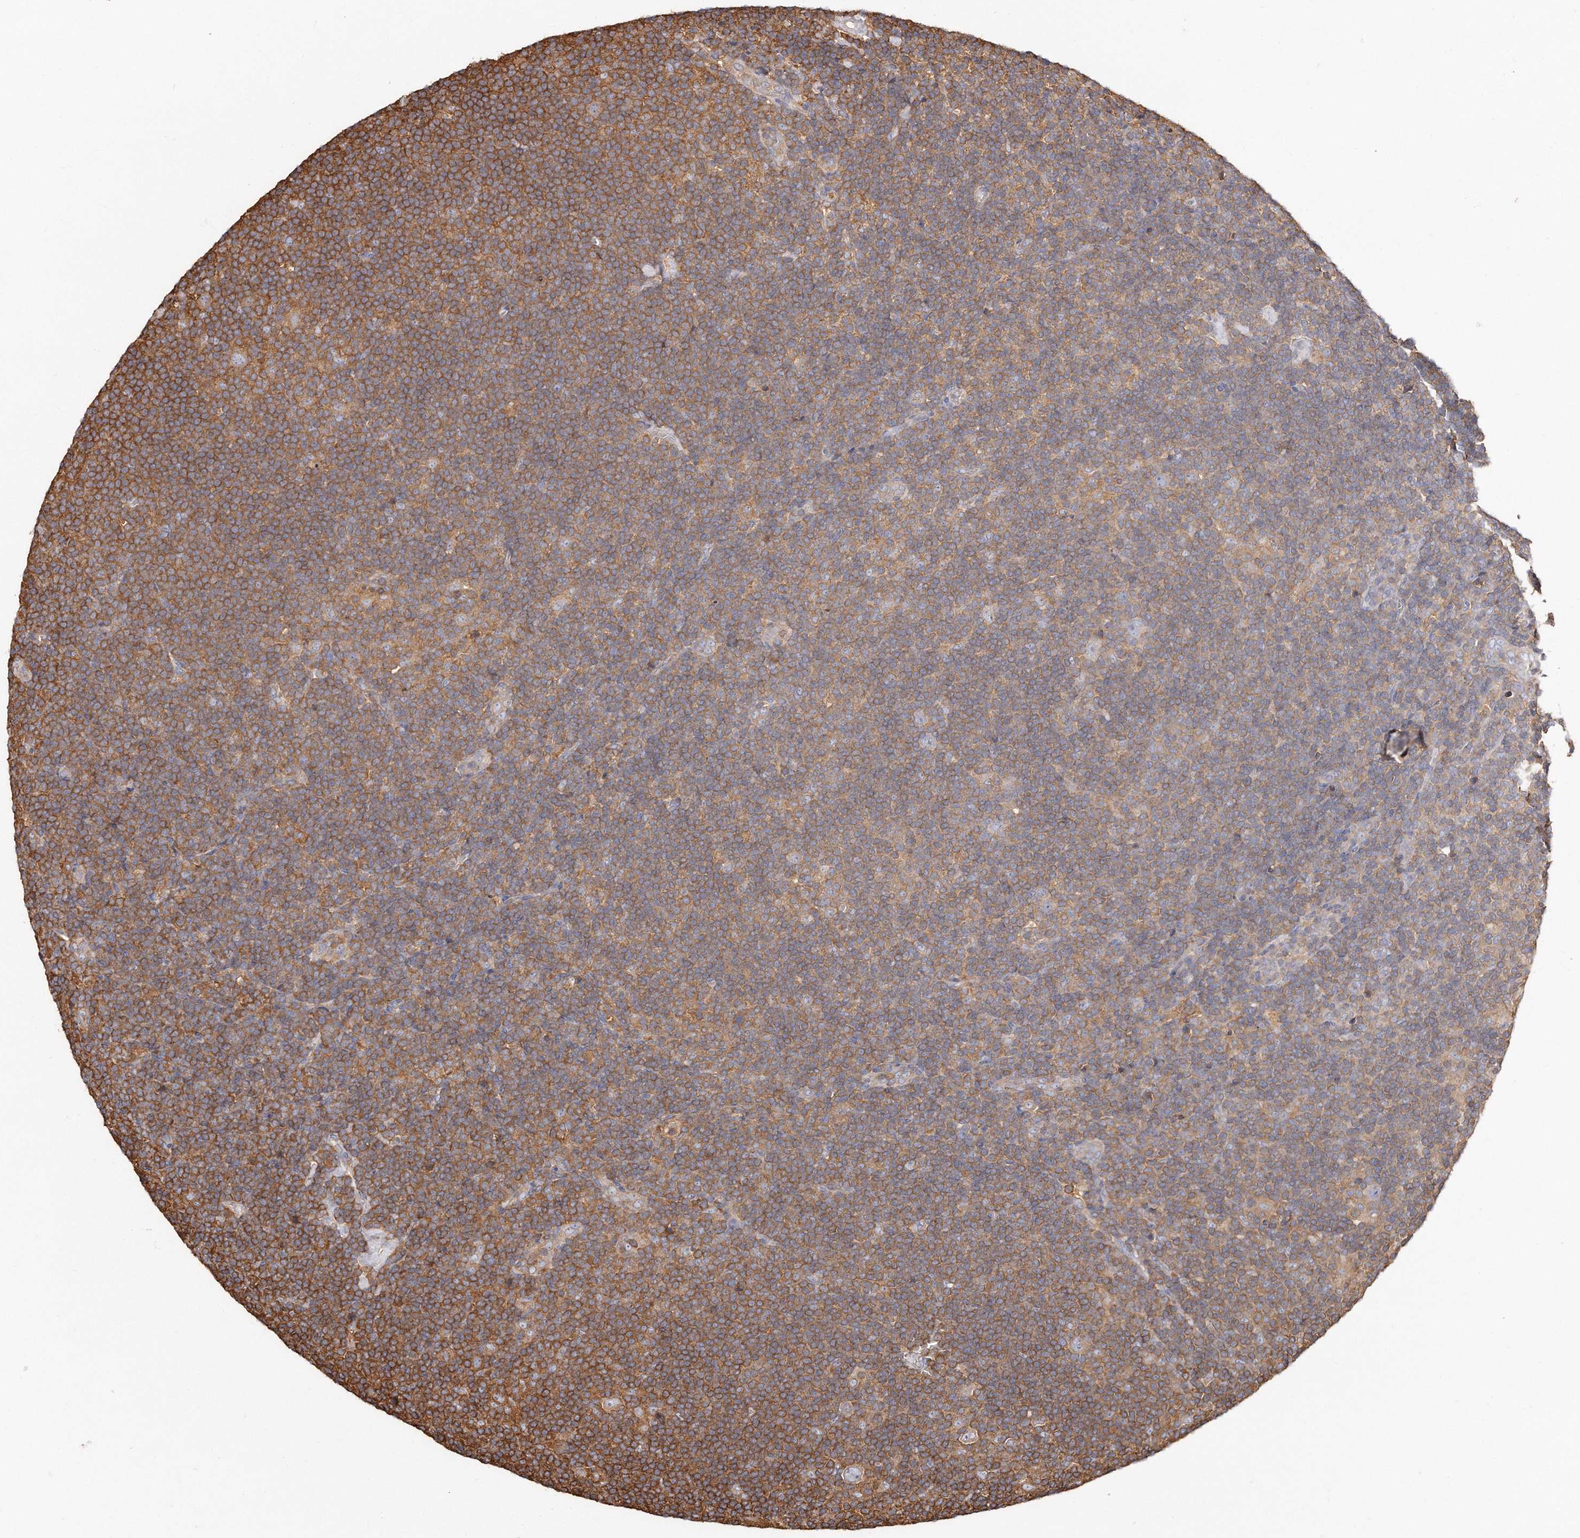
{"staining": {"intensity": "negative", "quantity": "none", "location": "none"}, "tissue": "lymphoma", "cell_type": "Tumor cells", "image_type": "cancer", "snomed": [{"axis": "morphology", "description": "Hodgkin's disease, NOS"}, {"axis": "topography", "description": "Lymph node"}], "caption": "This is an IHC photomicrograph of lymphoma. There is no staining in tumor cells.", "gene": "CAP1", "patient": {"sex": "female", "age": 57}}